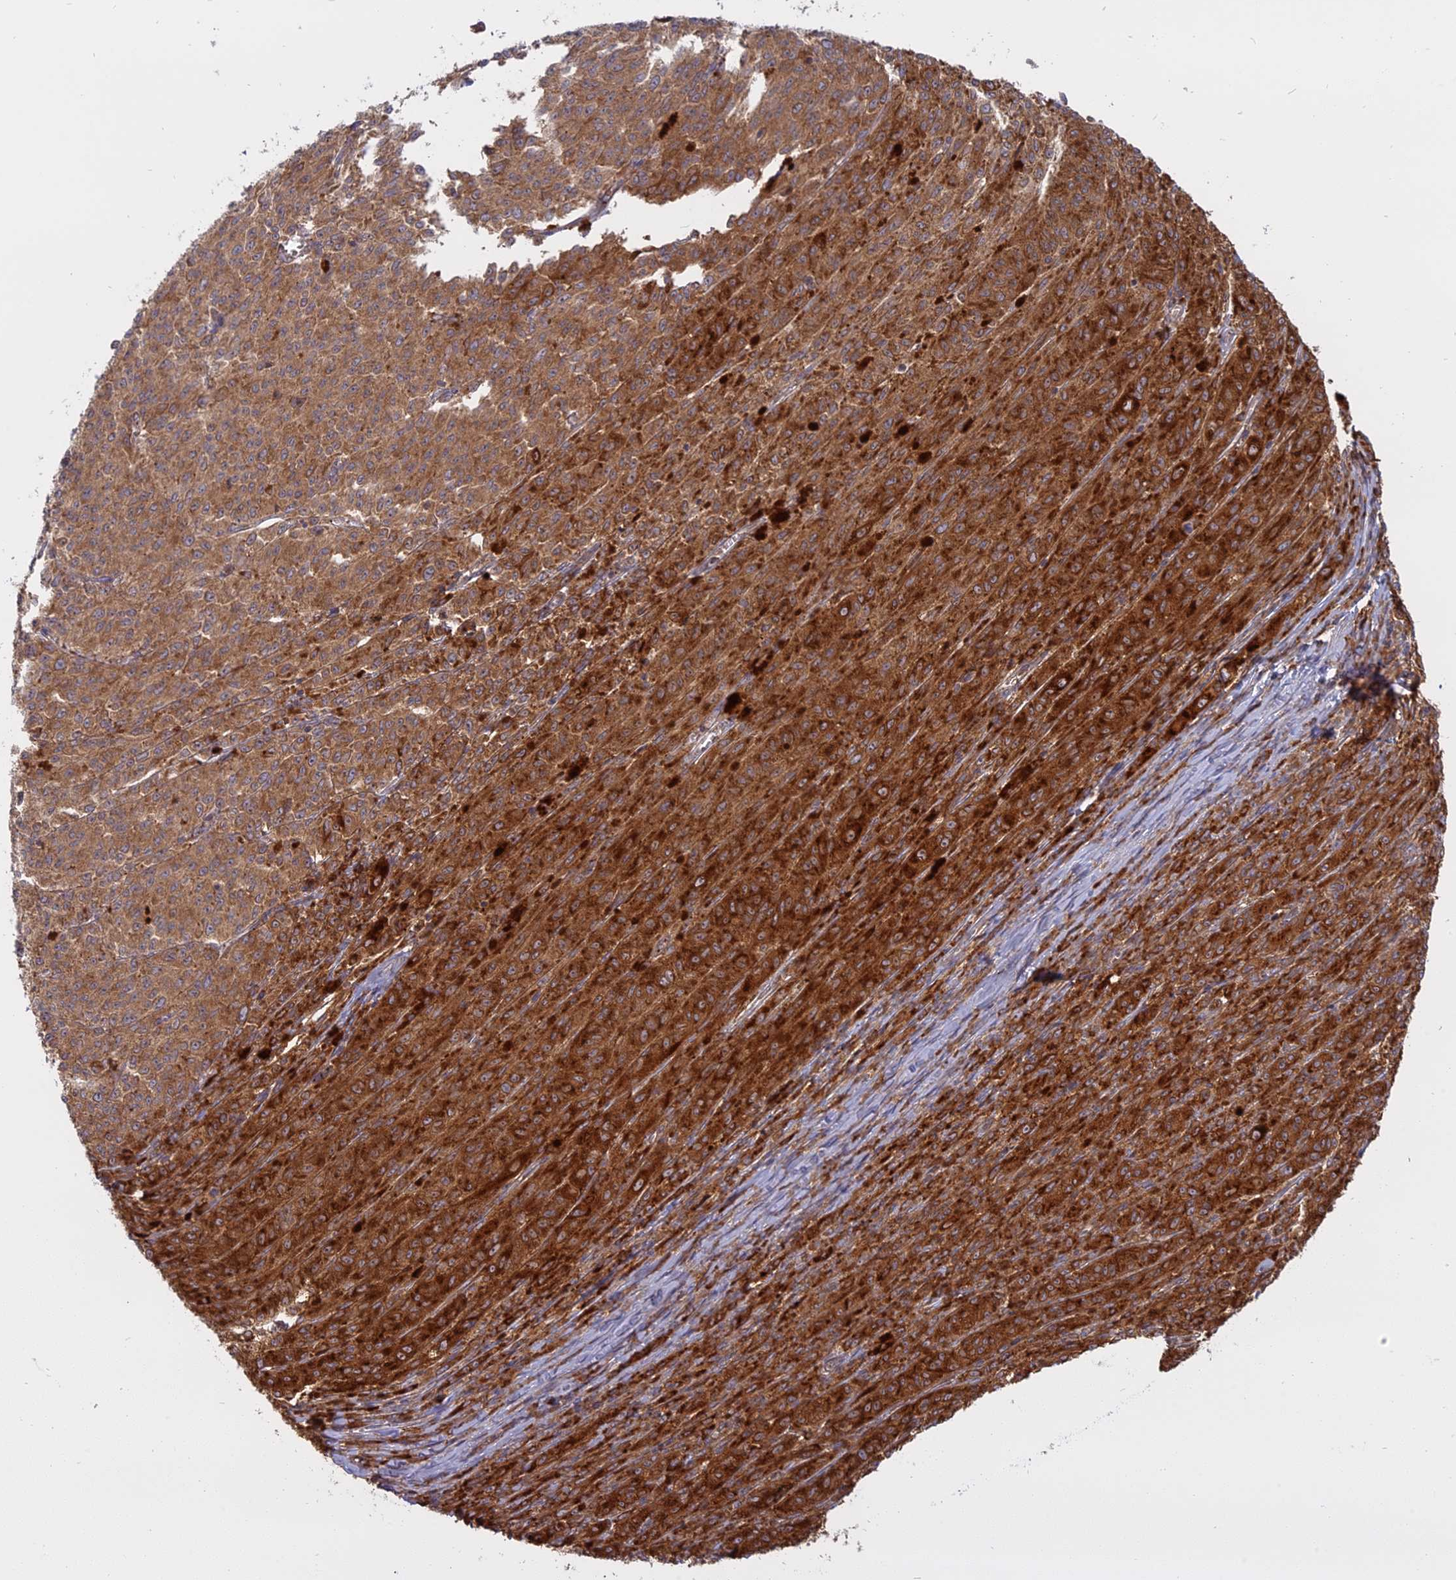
{"staining": {"intensity": "strong", "quantity": ">75%", "location": "cytoplasmic/membranous"}, "tissue": "melanoma", "cell_type": "Tumor cells", "image_type": "cancer", "snomed": [{"axis": "morphology", "description": "Malignant melanoma, NOS"}, {"axis": "topography", "description": "Skin"}], "caption": "Immunohistochemistry (IHC) (DAB) staining of human melanoma displays strong cytoplasmic/membranous protein expression in approximately >75% of tumor cells.", "gene": "TMEM208", "patient": {"sex": "female", "age": 52}}